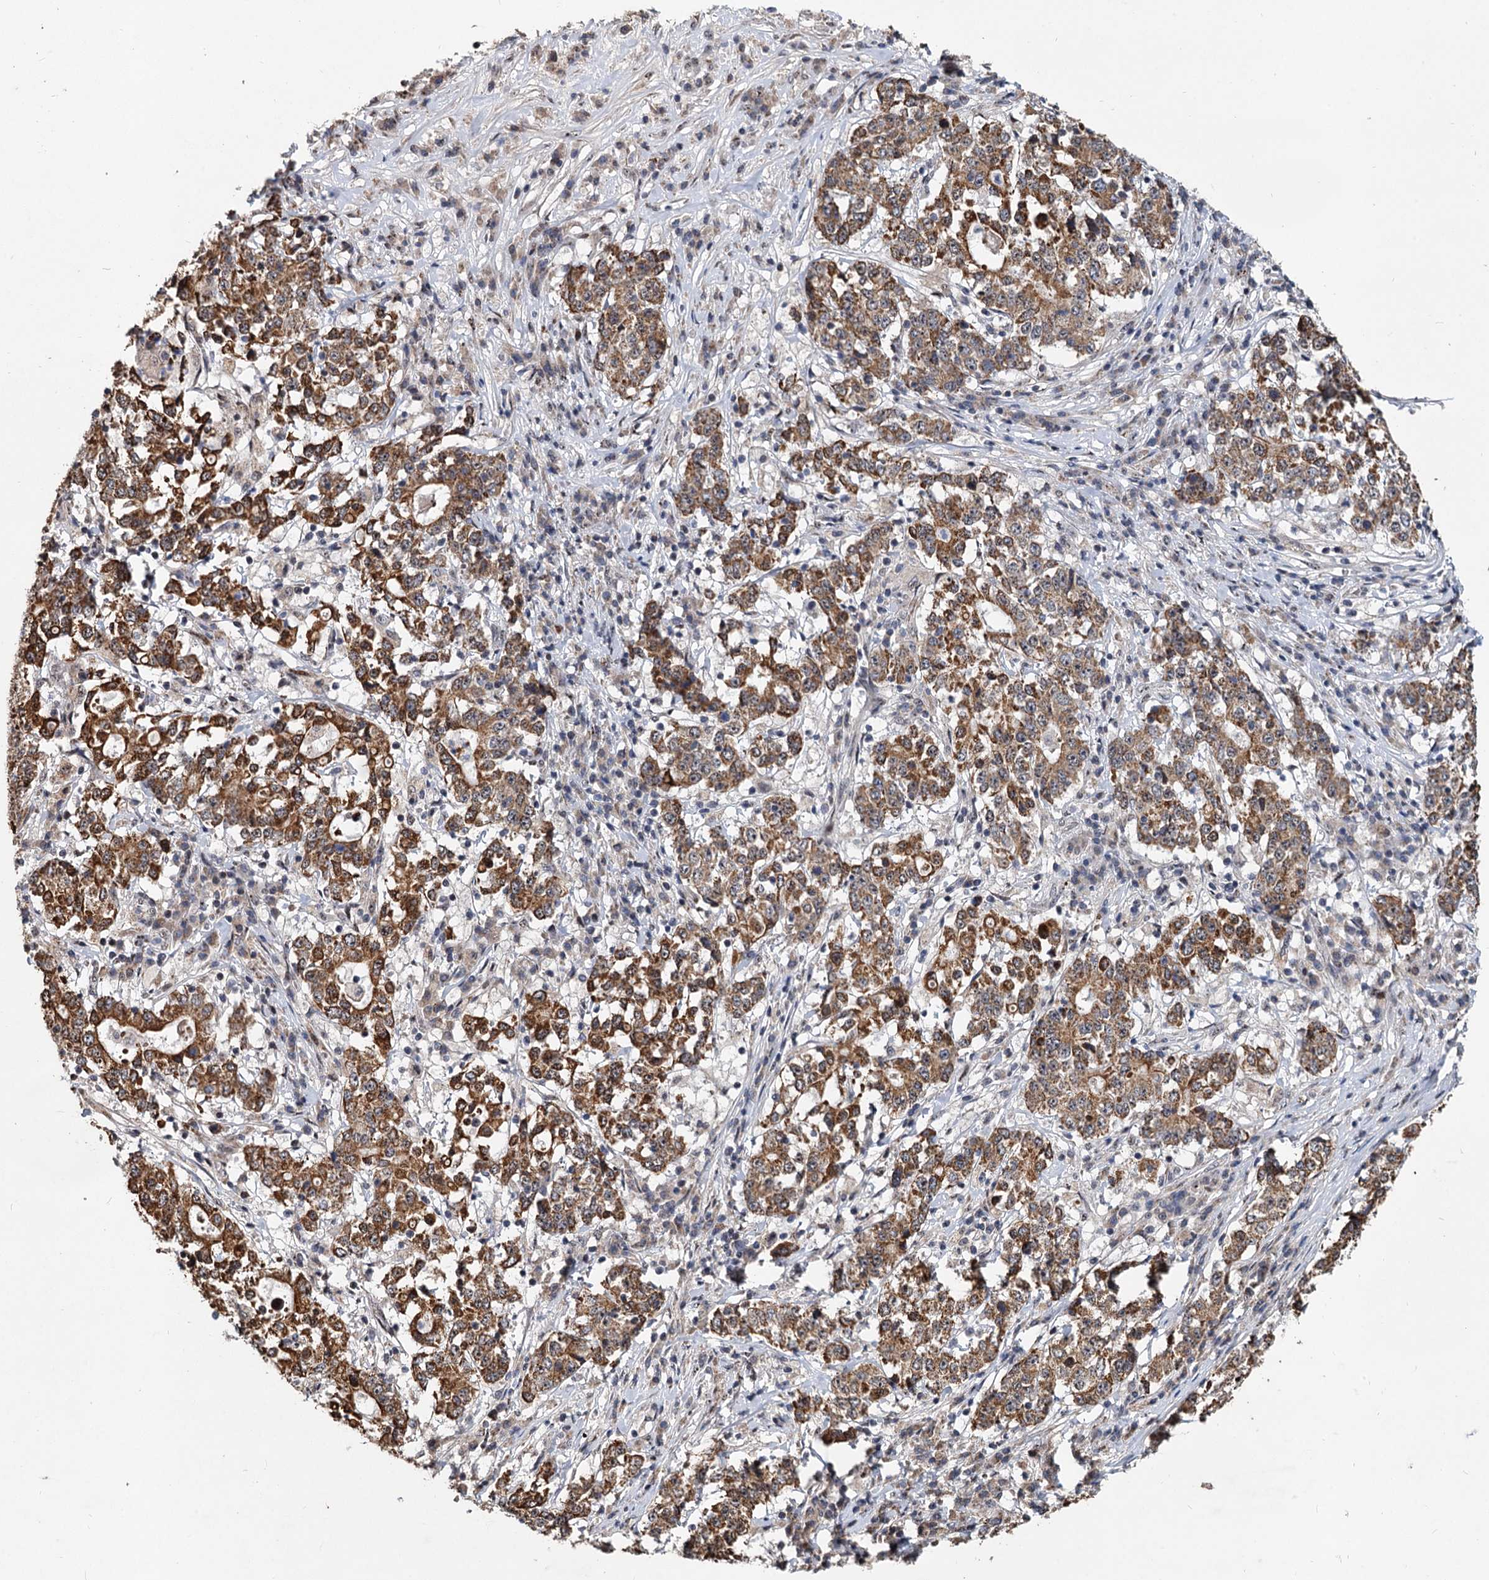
{"staining": {"intensity": "moderate", "quantity": ">75%", "location": "cytoplasmic/membranous"}, "tissue": "stomach cancer", "cell_type": "Tumor cells", "image_type": "cancer", "snomed": [{"axis": "morphology", "description": "Adenocarcinoma, NOS"}, {"axis": "topography", "description": "Stomach"}], "caption": "This is an image of IHC staining of adenocarcinoma (stomach), which shows moderate staining in the cytoplasmic/membranous of tumor cells.", "gene": "RITA1", "patient": {"sex": "male", "age": 59}}